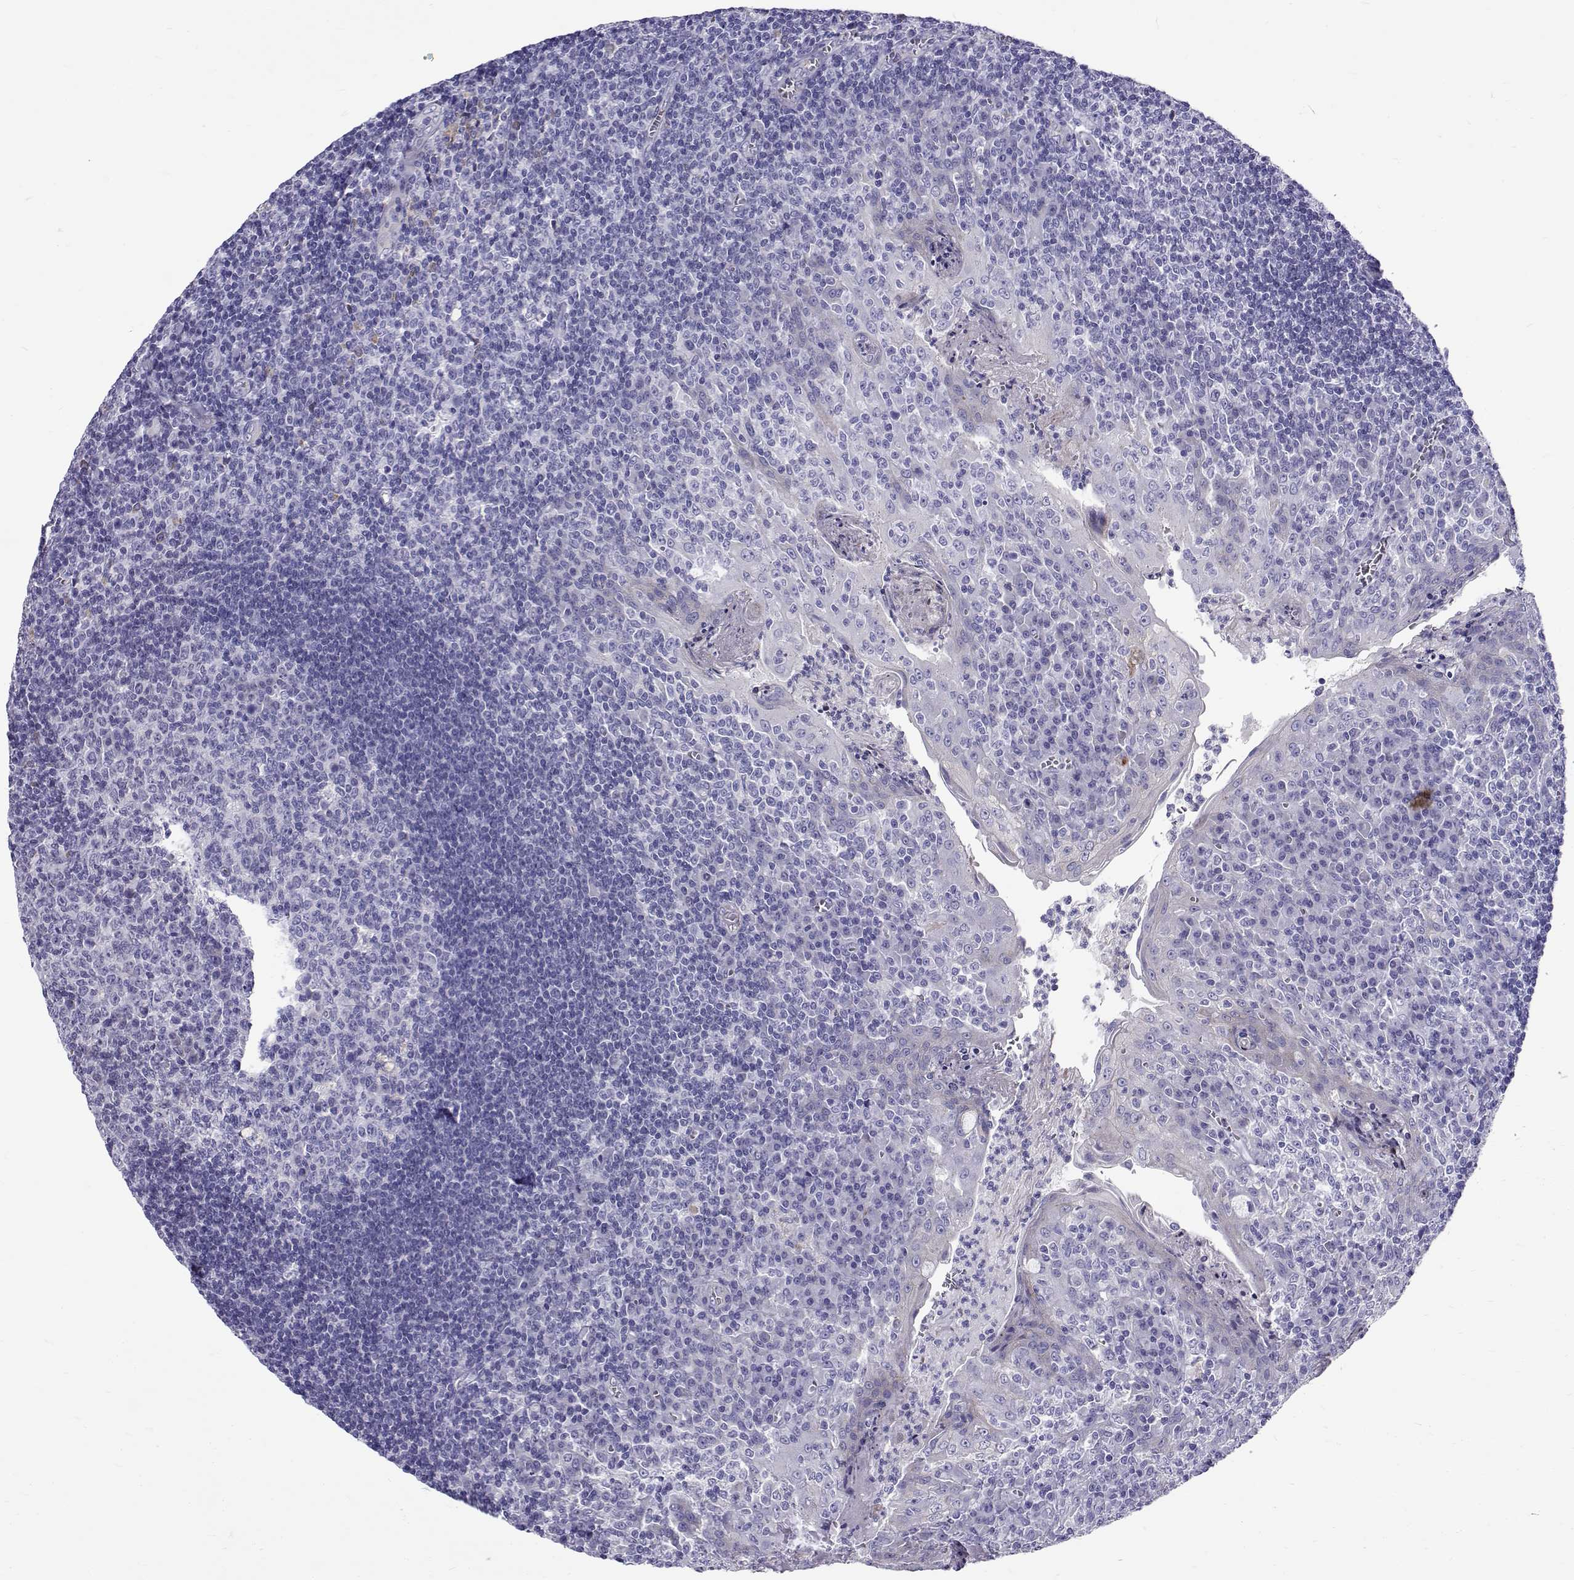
{"staining": {"intensity": "negative", "quantity": "none", "location": "none"}, "tissue": "tonsil", "cell_type": "Germinal center cells", "image_type": "normal", "snomed": [{"axis": "morphology", "description": "Normal tissue, NOS"}, {"axis": "topography", "description": "Tonsil"}], "caption": "Histopathology image shows no significant protein positivity in germinal center cells of unremarkable tonsil.", "gene": "IGSF1", "patient": {"sex": "female", "age": 12}}